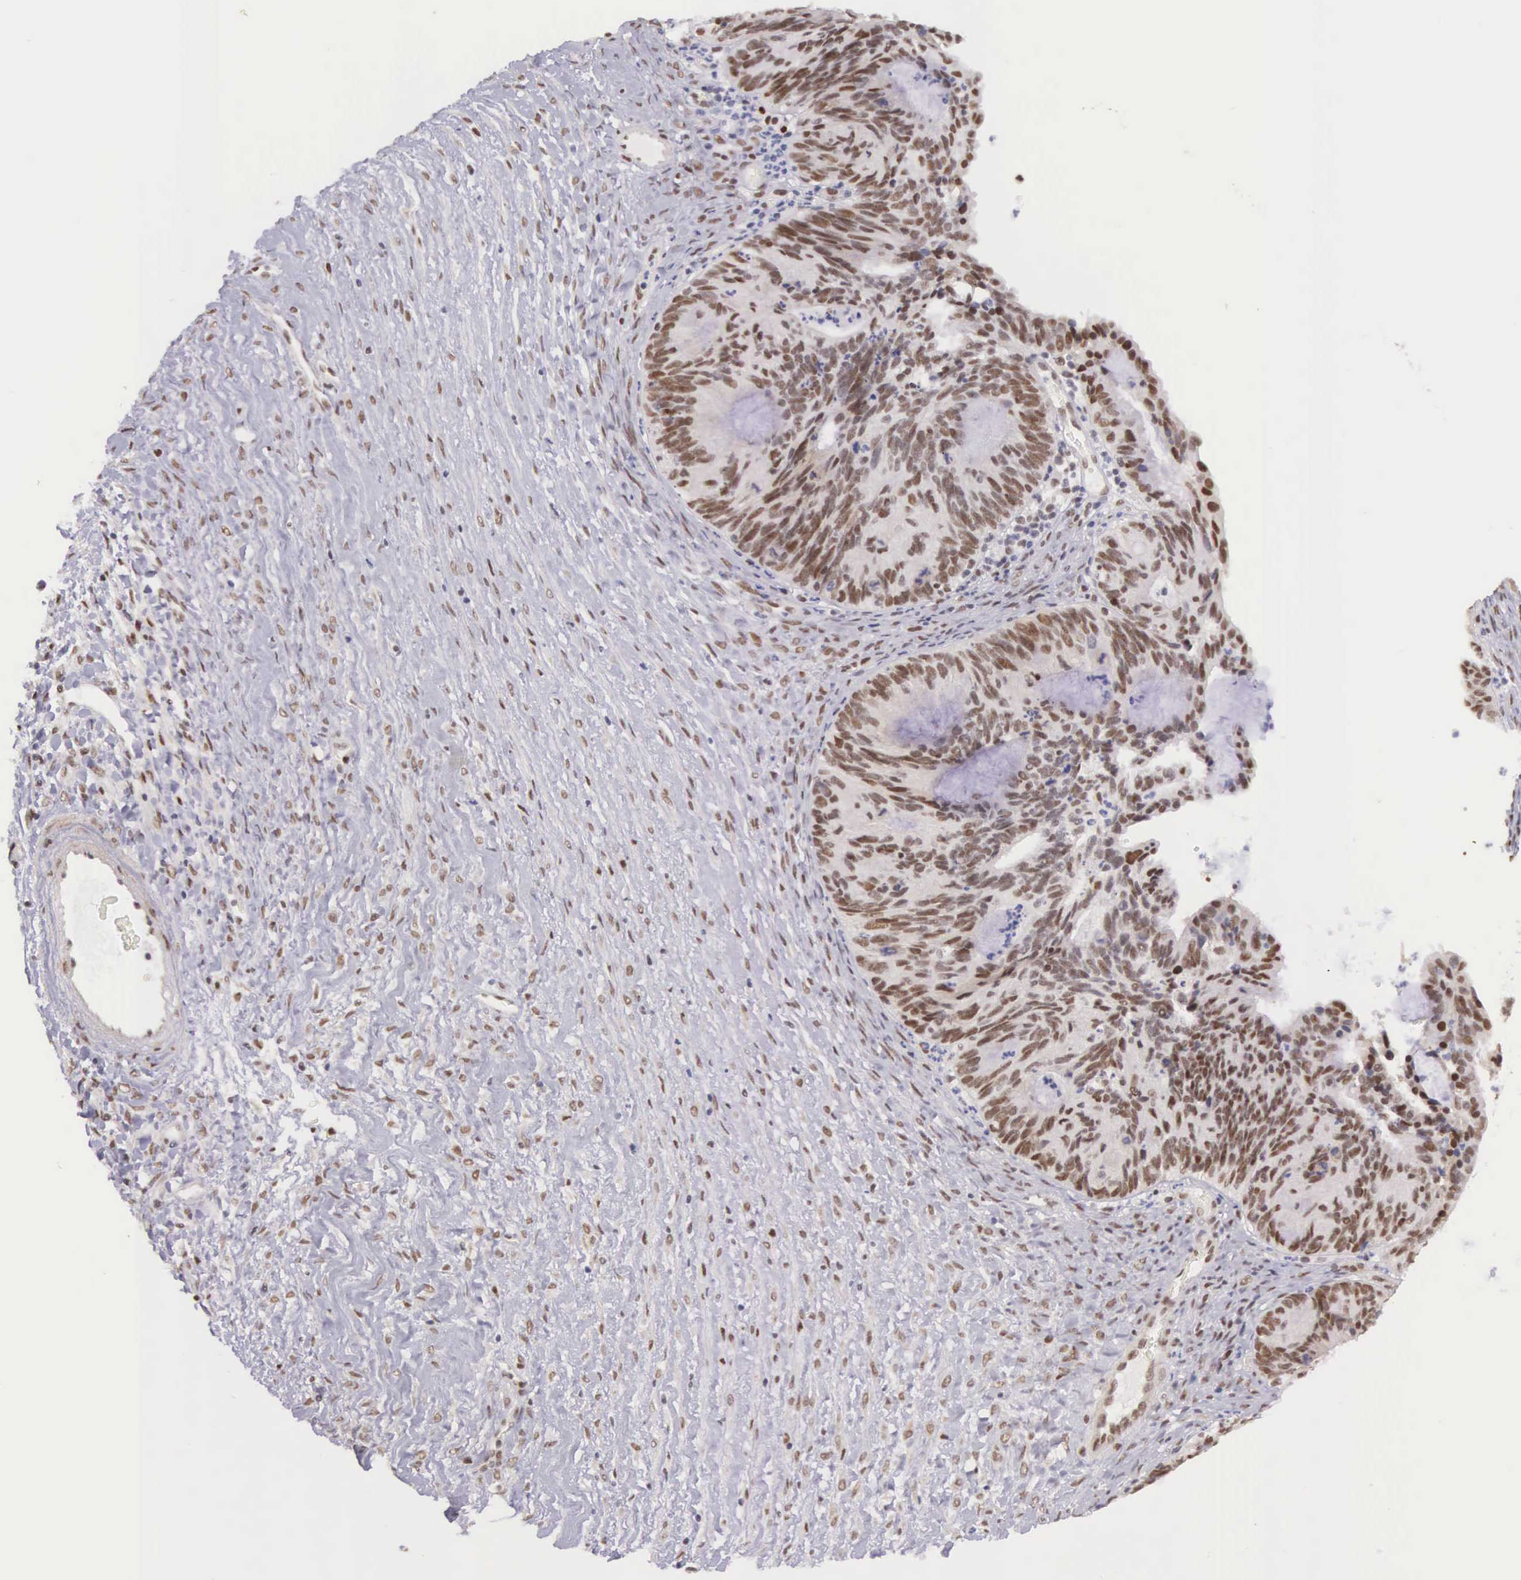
{"staining": {"intensity": "strong", "quantity": "25%-75%", "location": "nuclear"}, "tissue": "ovarian cancer", "cell_type": "Tumor cells", "image_type": "cancer", "snomed": [{"axis": "morphology", "description": "Carcinoma, endometroid"}, {"axis": "topography", "description": "Ovary"}], "caption": "Protein staining of endometroid carcinoma (ovarian) tissue reveals strong nuclear staining in approximately 25%-75% of tumor cells.", "gene": "CCDC117", "patient": {"sex": "female", "age": 52}}